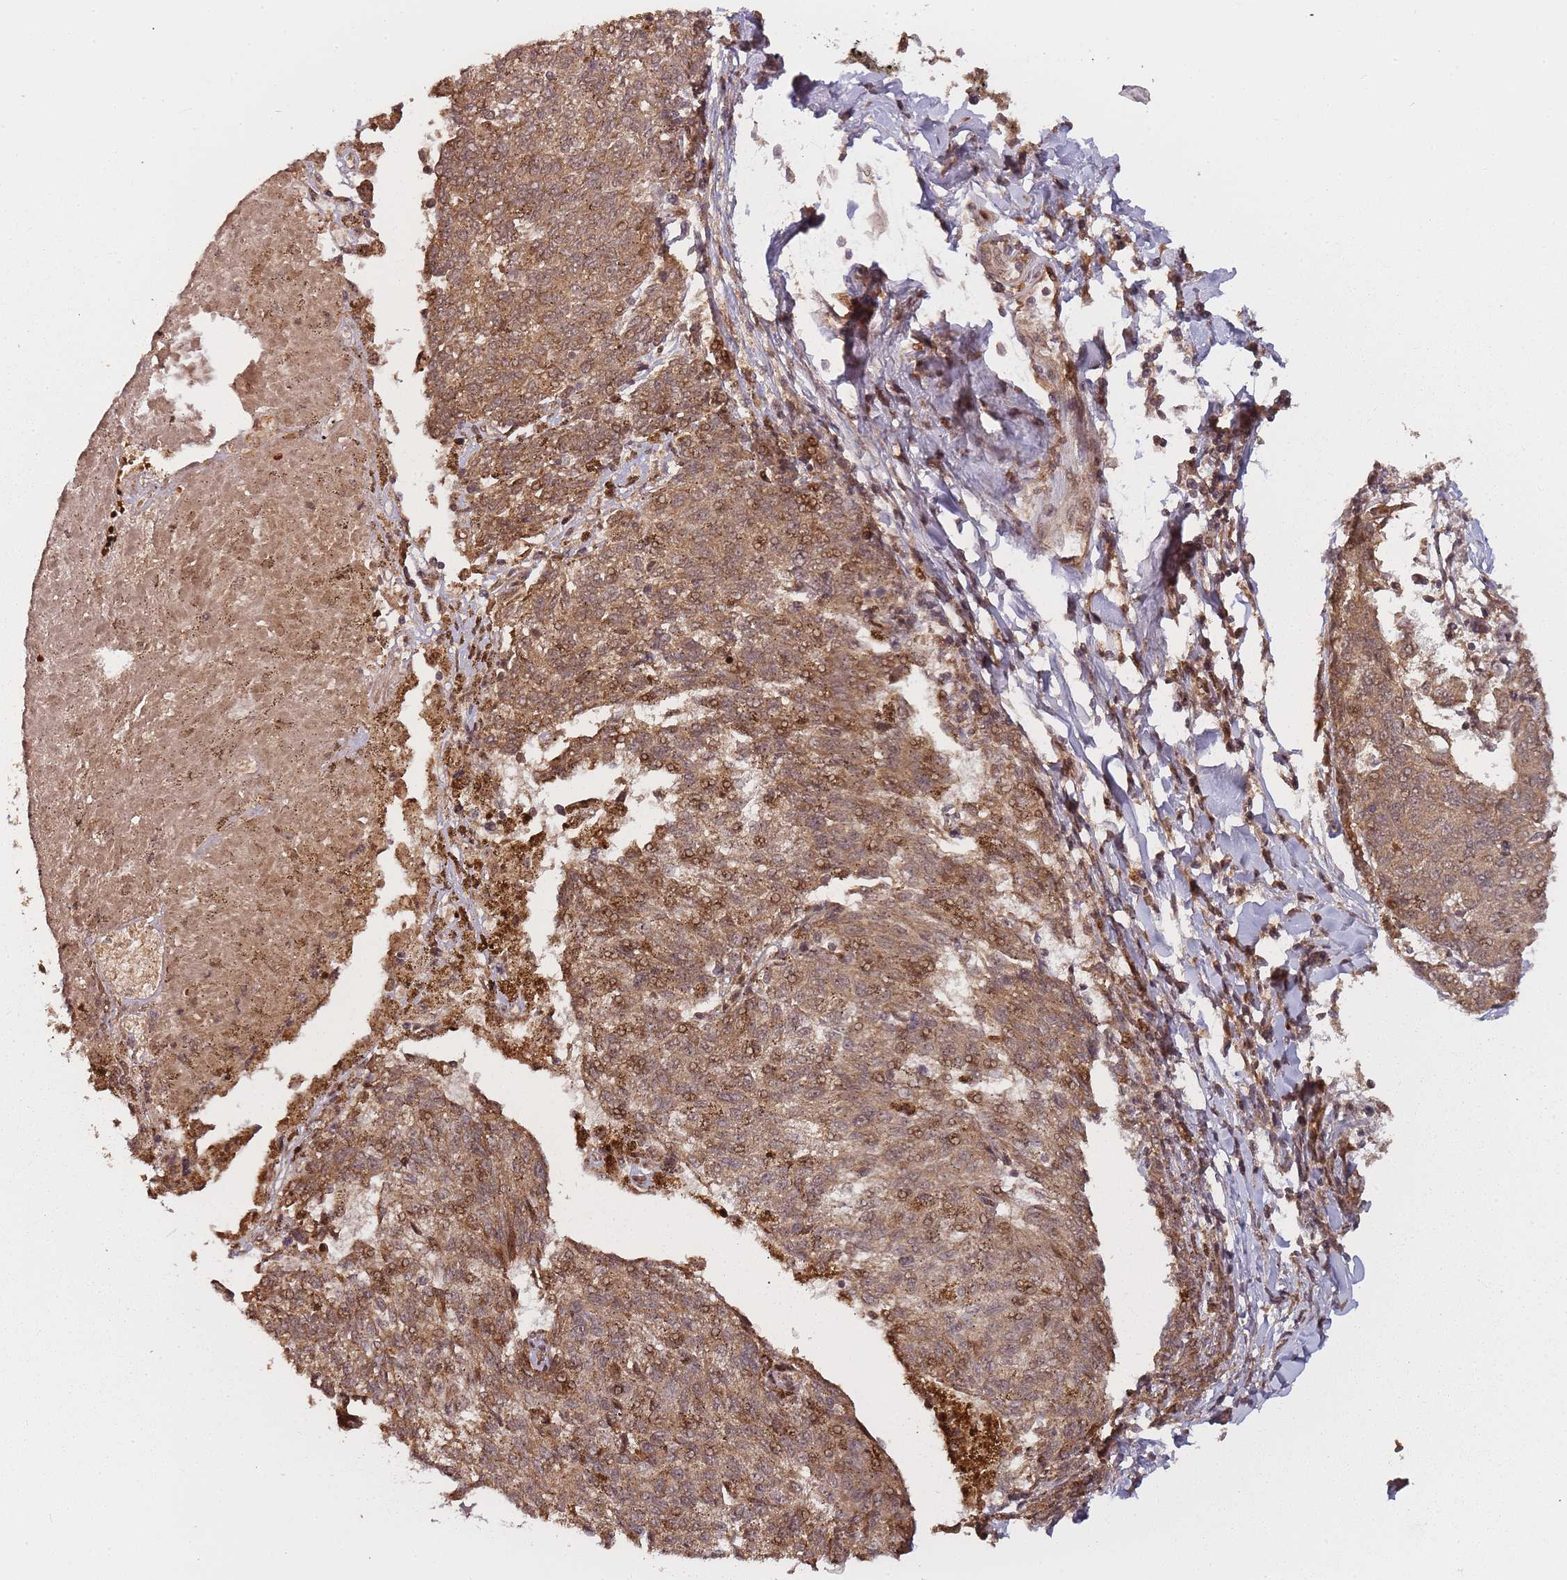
{"staining": {"intensity": "moderate", "quantity": ">75%", "location": "cytoplasmic/membranous,nuclear"}, "tissue": "melanoma", "cell_type": "Tumor cells", "image_type": "cancer", "snomed": [{"axis": "morphology", "description": "Malignant melanoma, NOS"}, {"axis": "topography", "description": "Skin"}], "caption": "IHC micrograph of melanoma stained for a protein (brown), which demonstrates medium levels of moderate cytoplasmic/membranous and nuclear positivity in about >75% of tumor cells.", "gene": "ZNF497", "patient": {"sex": "female", "age": 72}}